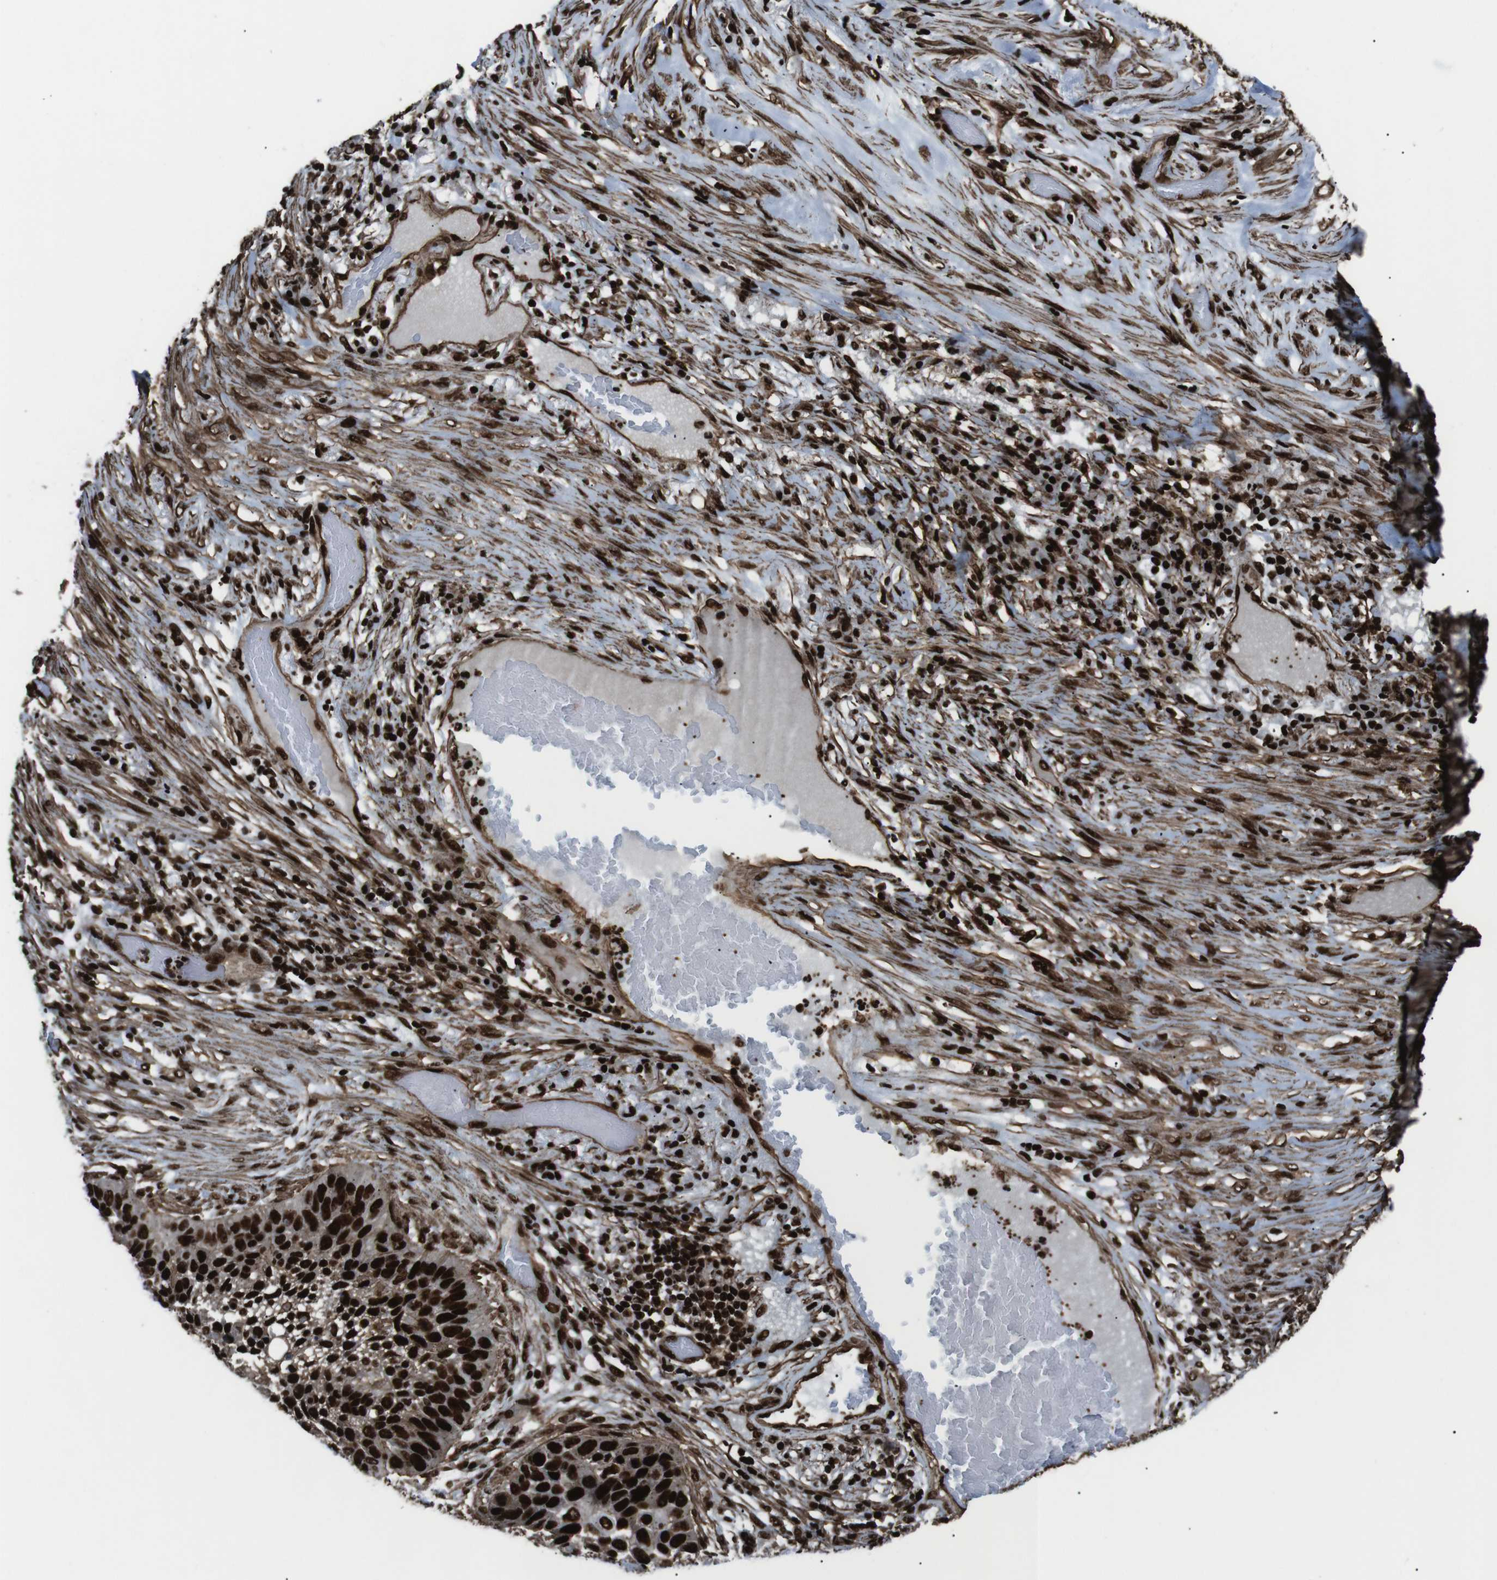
{"staining": {"intensity": "strong", "quantity": ">75%", "location": "cytoplasmic/membranous,nuclear"}, "tissue": "lung cancer", "cell_type": "Tumor cells", "image_type": "cancer", "snomed": [{"axis": "morphology", "description": "Squamous cell carcinoma, NOS"}, {"axis": "topography", "description": "Lung"}], "caption": "Strong cytoplasmic/membranous and nuclear staining is identified in approximately >75% of tumor cells in squamous cell carcinoma (lung). (IHC, brightfield microscopy, high magnification).", "gene": "HNRNPU", "patient": {"sex": "male", "age": 57}}